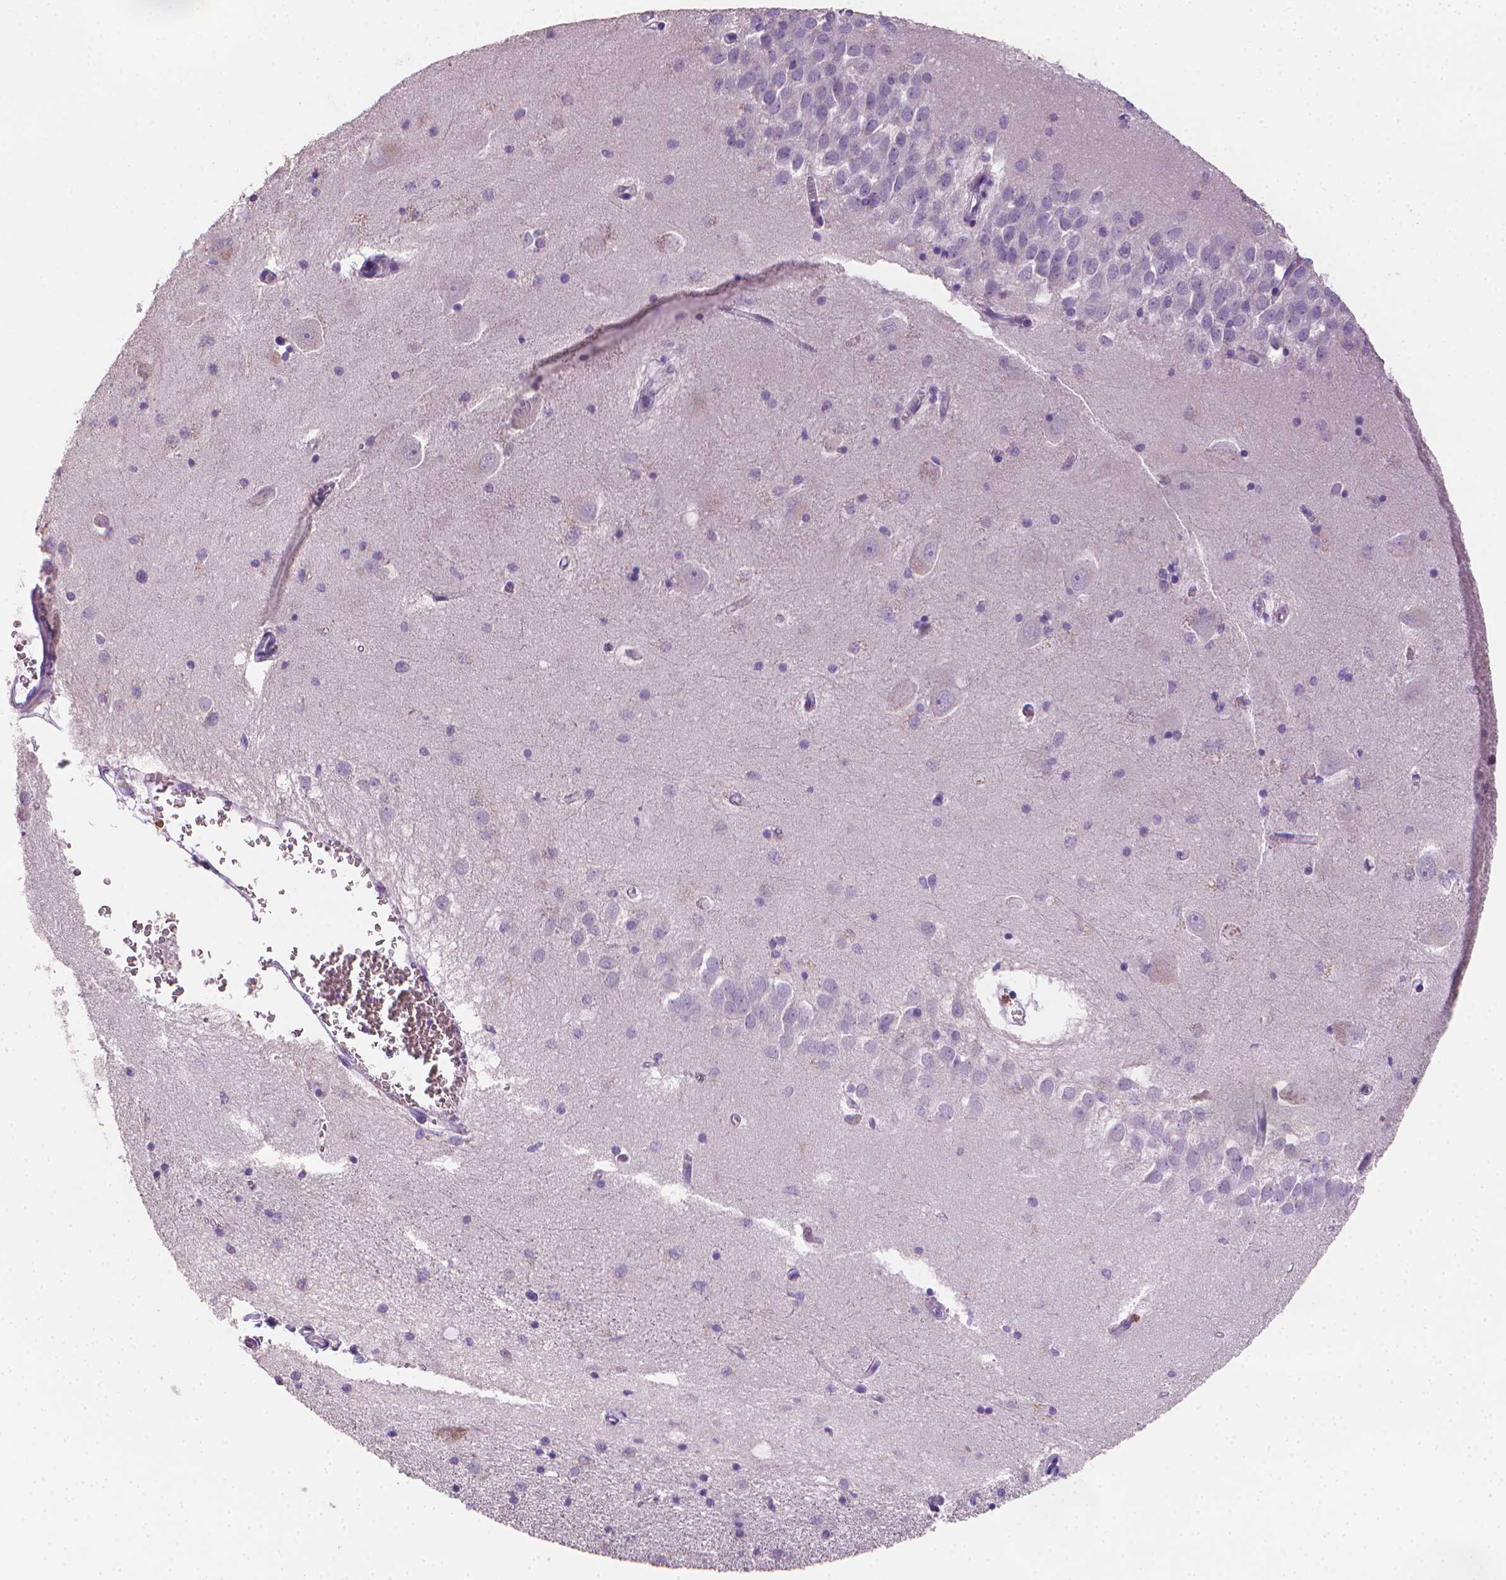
{"staining": {"intensity": "negative", "quantity": "none", "location": "none"}, "tissue": "hippocampus", "cell_type": "Glial cells", "image_type": "normal", "snomed": [{"axis": "morphology", "description": "Normal tissue, NOS"}, {"axis": "topography", "description": "Lateral ventricle wall"}, {"axis": "topography", "description": "Hippocampus"}], "caption": "A high-resolution histopathology image shows immunohistochemistry staining of benign hippocampus, which displays no significant staining in glial cells. The staining is performed using DAB (3,3'-diaminobenzidine) brown chromogen with nuclei counter-stained in using hematoxylin.", "gene": "CATIP", "patient": {"sex": "female", "age": 63}}